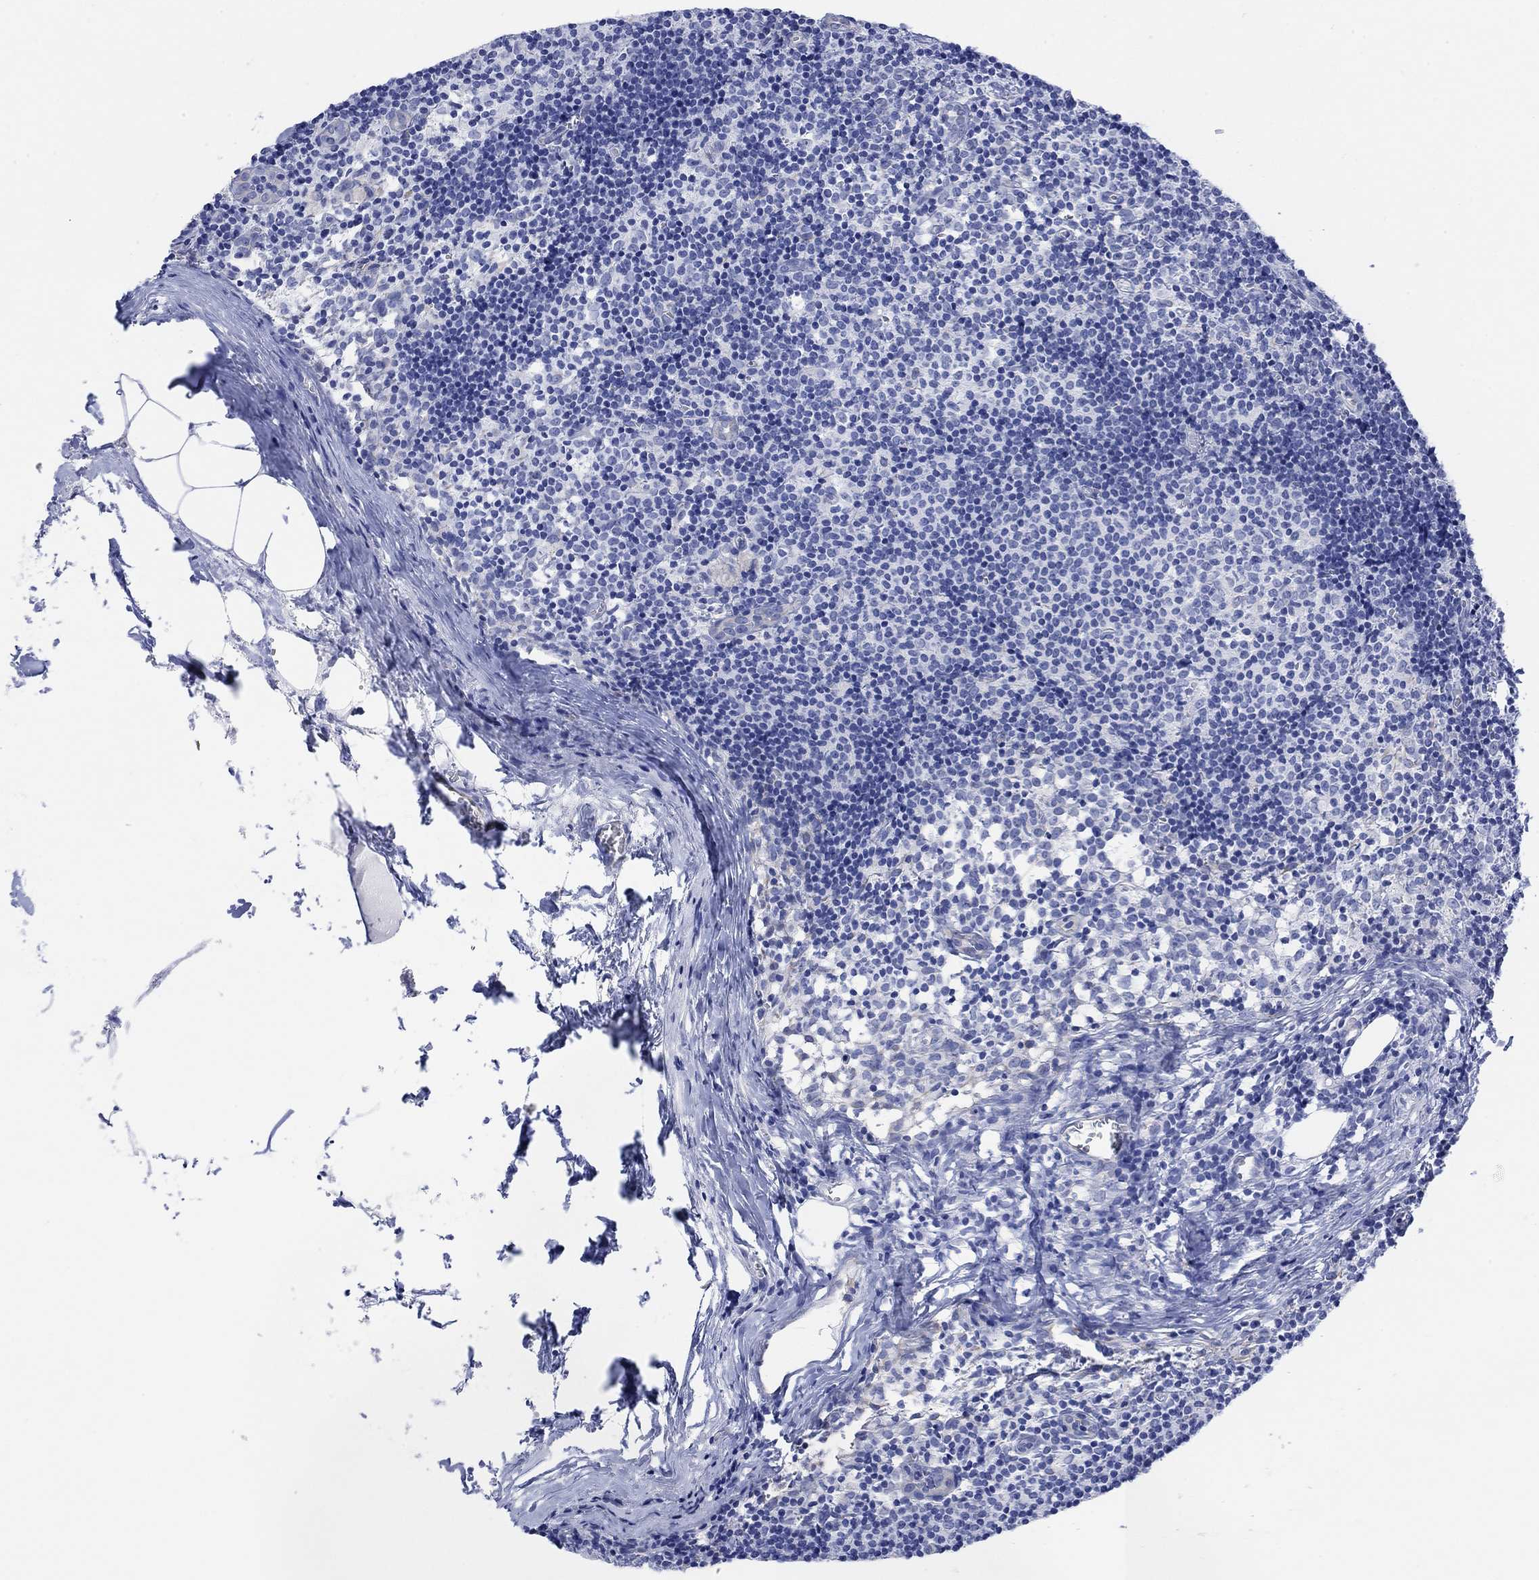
{"staining": {"intensity": "negative", "quantity": "none", "location": "none"}, "tissue": "lymph node", "cell_type": "Germinal center cells", "image_type": "normal", "snomed": [{"axis": "morphology", "description": "Normal tissue, NOS"}, {"axis": "topography", "description": "Lymph node"}], "caption": "Protein analysis of unremarkable lymph node demonstrates no significant staining in germinal center cells.", "gene": "GNG13", "patient": {"sex": "female", "age": 52}}